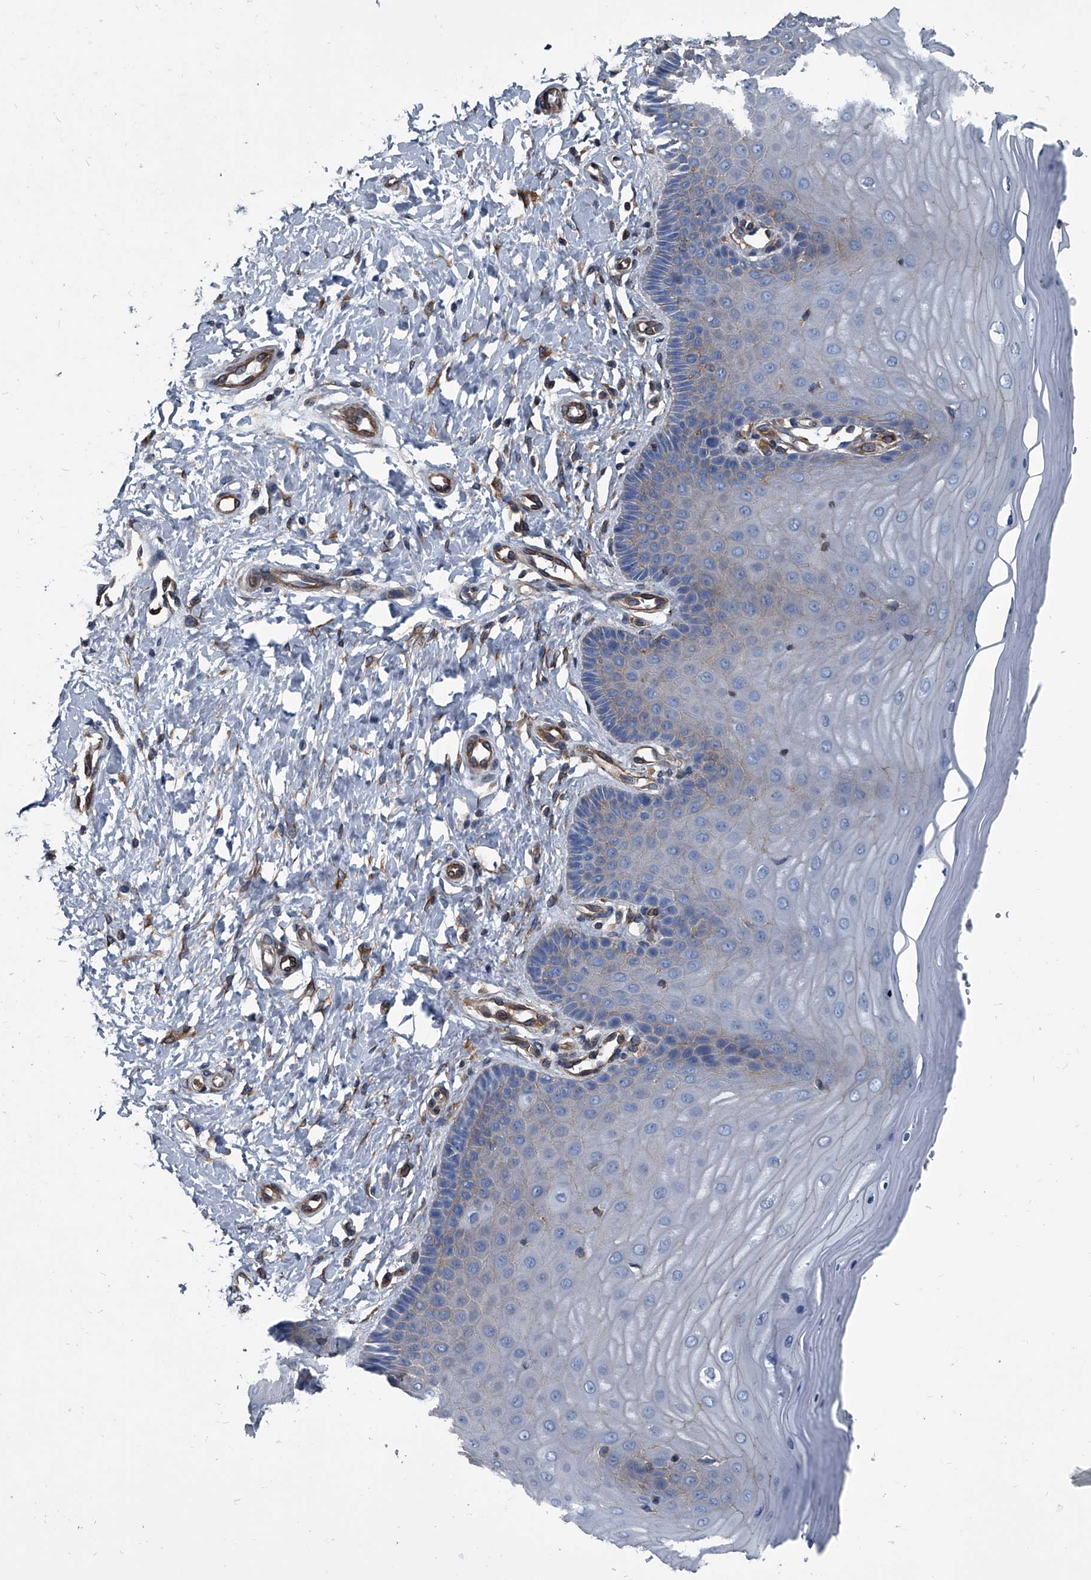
{"staining": {"intensity": "moderate", "quantity": "25%-75%", "location": "cytoplasmic/membranous"}, "tissue": "cervix", "cell_type": "Glandular cells", "image_type": "normal", "snomed": [{"axis": "morphology", "description": "Normal tissue, NOS"}, {"axis": "topography", "description": "Cervix"}], "caption": "IHC image of normal cervix: human cervix stained using immunohistochemistry (IHC) displays medium levels of moderate protein expression localized specifically in the cytoplasmic/membranous of glandular cells, appearing as a cytoplasmic/membranous brown color.", "gene": "PLEC", "patient": {"sex": "female", "age": 55}}